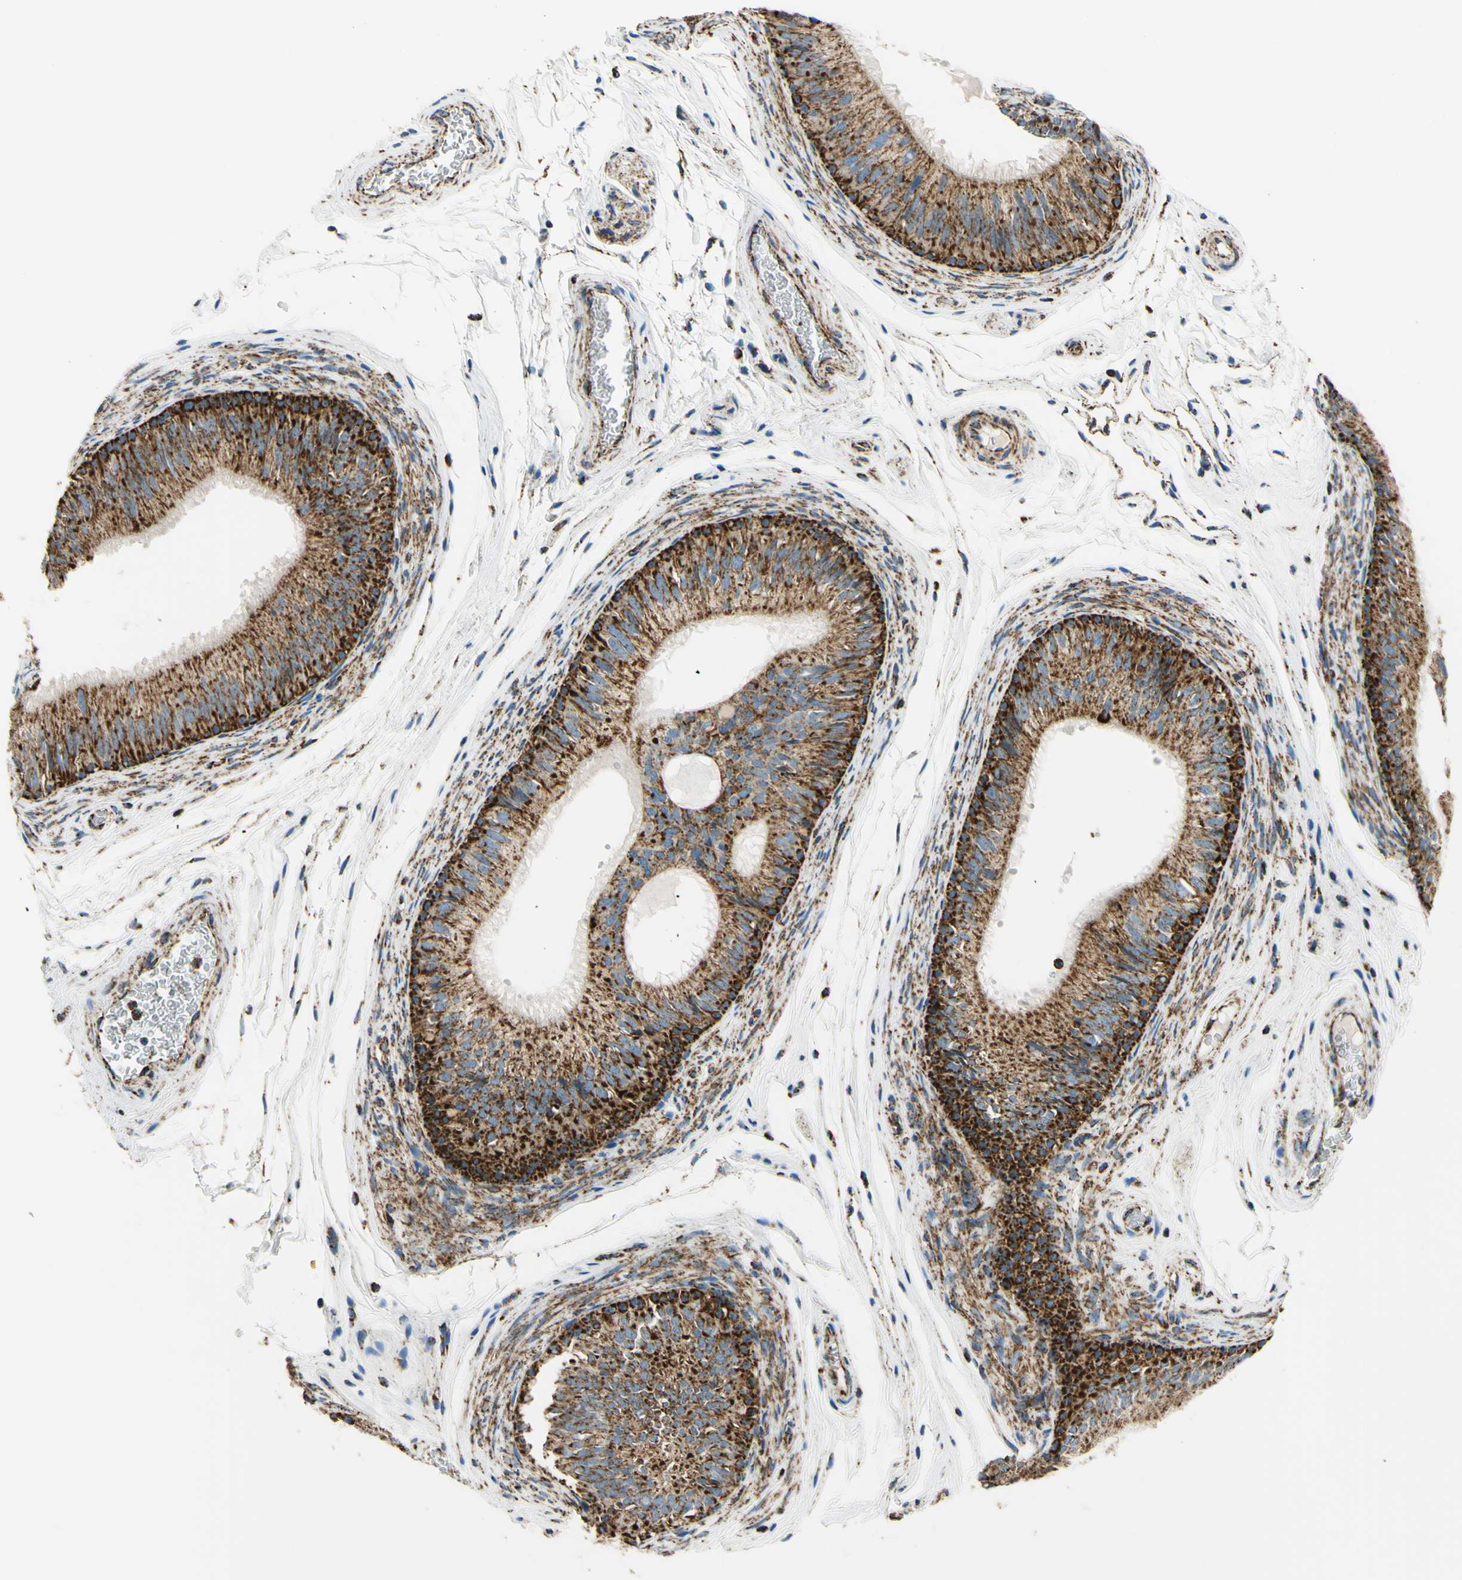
{"staining": {"intensity": "strong", "quantity": ">75%", "location": "cytoplasmic/membranous"}, "tissue": "epididymis", "cell_type": "Glandular cells", "image_type": "normal", "snomed": [{"axis": "morphology", "description": "Normal tissue, NOS"}, {"axis": "topography", "description": "Epididymis"}], "caption": "Epididymis stained with a brown dye demonstrates strong cytoplasmic/membranous positive staining in about >75% of glandular cells.", "gene": "MAVS", "patient": {"sex": "male", "age": 36}}